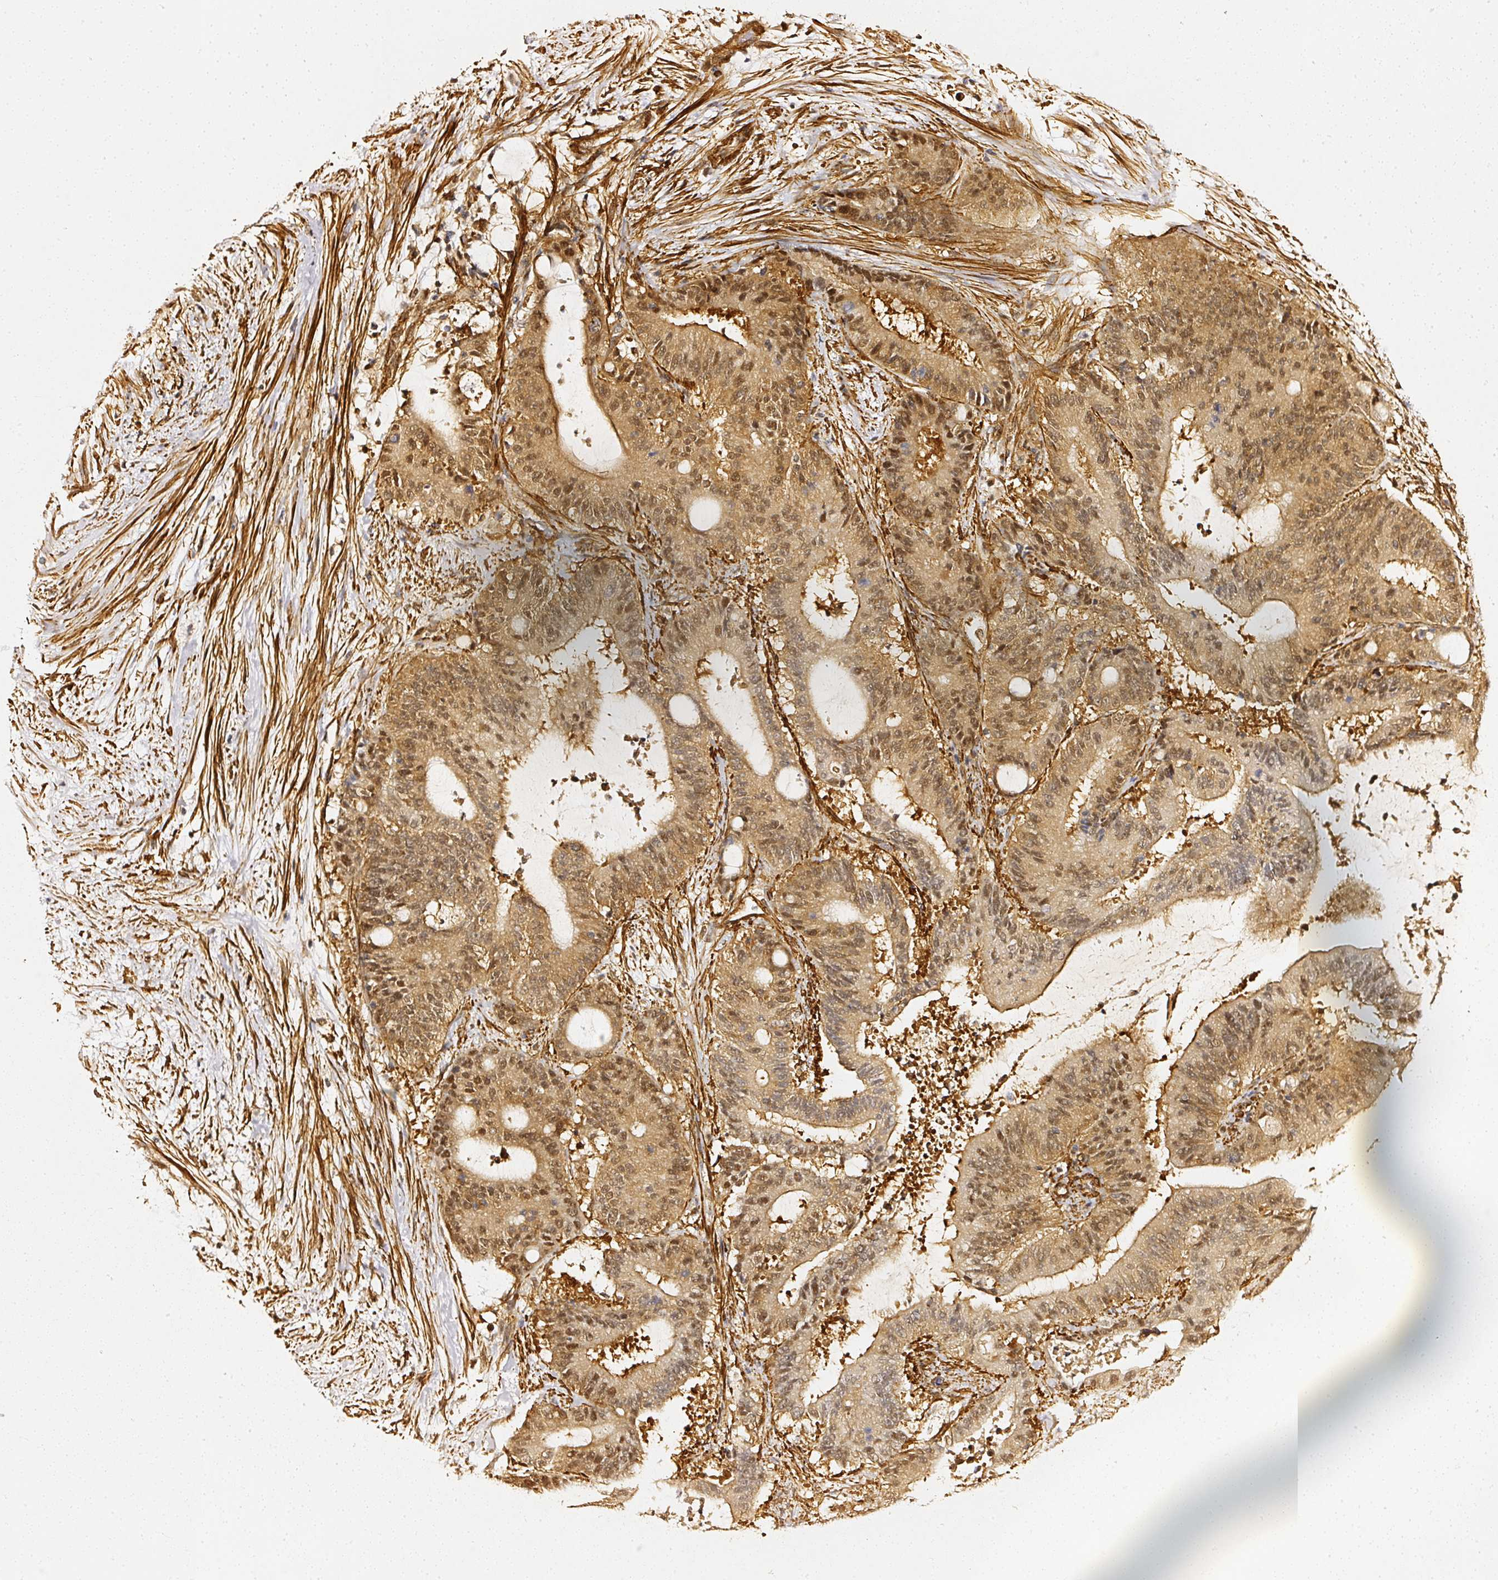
{"staining": {"intensity": "moderate", "quantity": ">75%", "location": "cytoplasmic/membranous,nuclear"}, "tissue": "liver cancer", "cell_type": "Tumor cells", "image_type": "cancer", "snomed": [{"axis": "morphology", "description": "Normal tissue, NOS"}, {"axis": "morphology", "description": "Cholangiocarcinoma"}, {"axis": "topography", "description": "Liver"}, {"axis": "topography", "description": "Peripheral nerve tissue"}], "caption": "Liver cancer (cholangiocarcinoma) stained with a brown dye displays moderate cytoplasmic/membranous and nuclear positive staining in approximately >75% of tumor cells.", "gene": "PSMD1", "patient": {"sex": "female", "age": 73}}